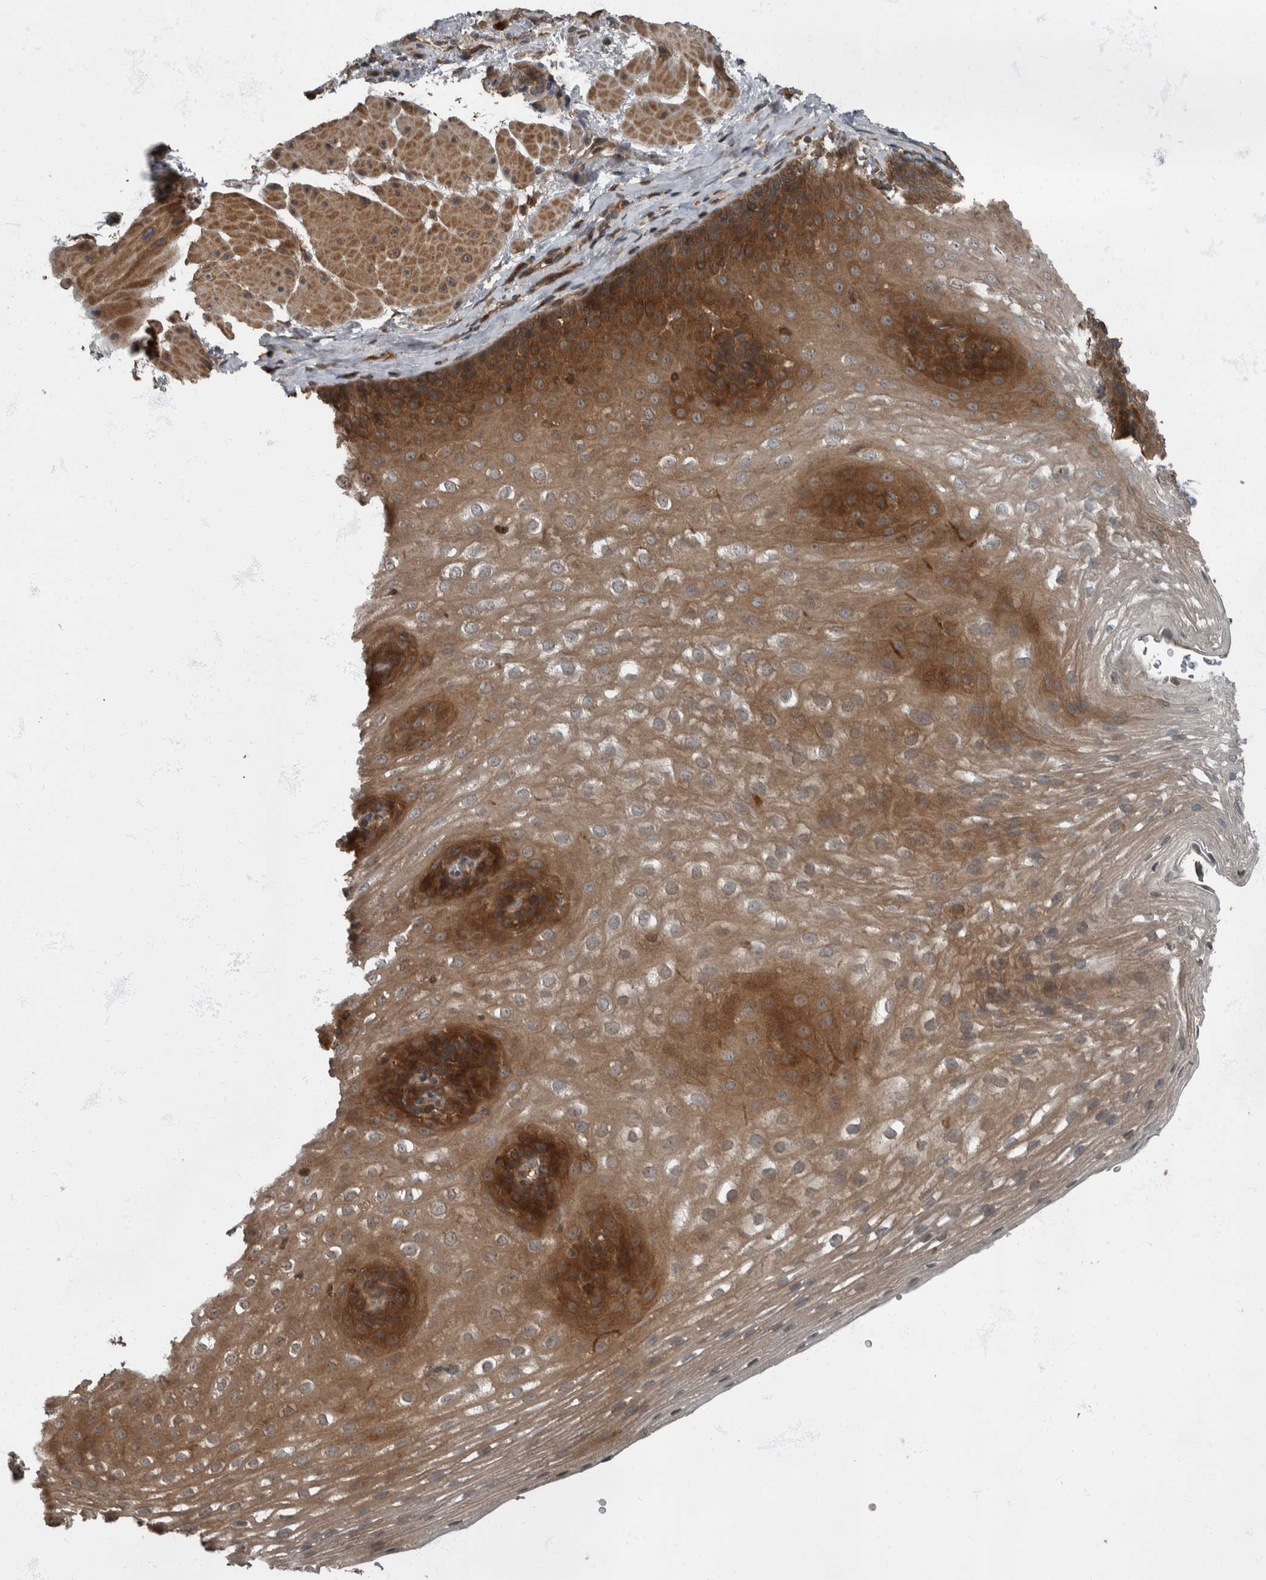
{"staining": {"intensity": "moderate", "quantity": ">75%", "location": "cytoplasmic/membranous"}, "tissue": "esophagus", "cell_type": "Squamous epithelial cells", "image_type": "normal", "snomed": [{"axis": "morphology", "description": "Normal tissue, NOS"}, {"axis": "topography", "description": "Esophagus"}], "caption": "Squamous epithelial cells exhibit medium levels of moderate cytoplasmic/membranous positivity in about >75% of cells in benign esophagus. The protein is shown in brown color, while the nuclei are stained blue.", "gene": "RABGGTB", "patient": {"sex": "female", "age": 66}}